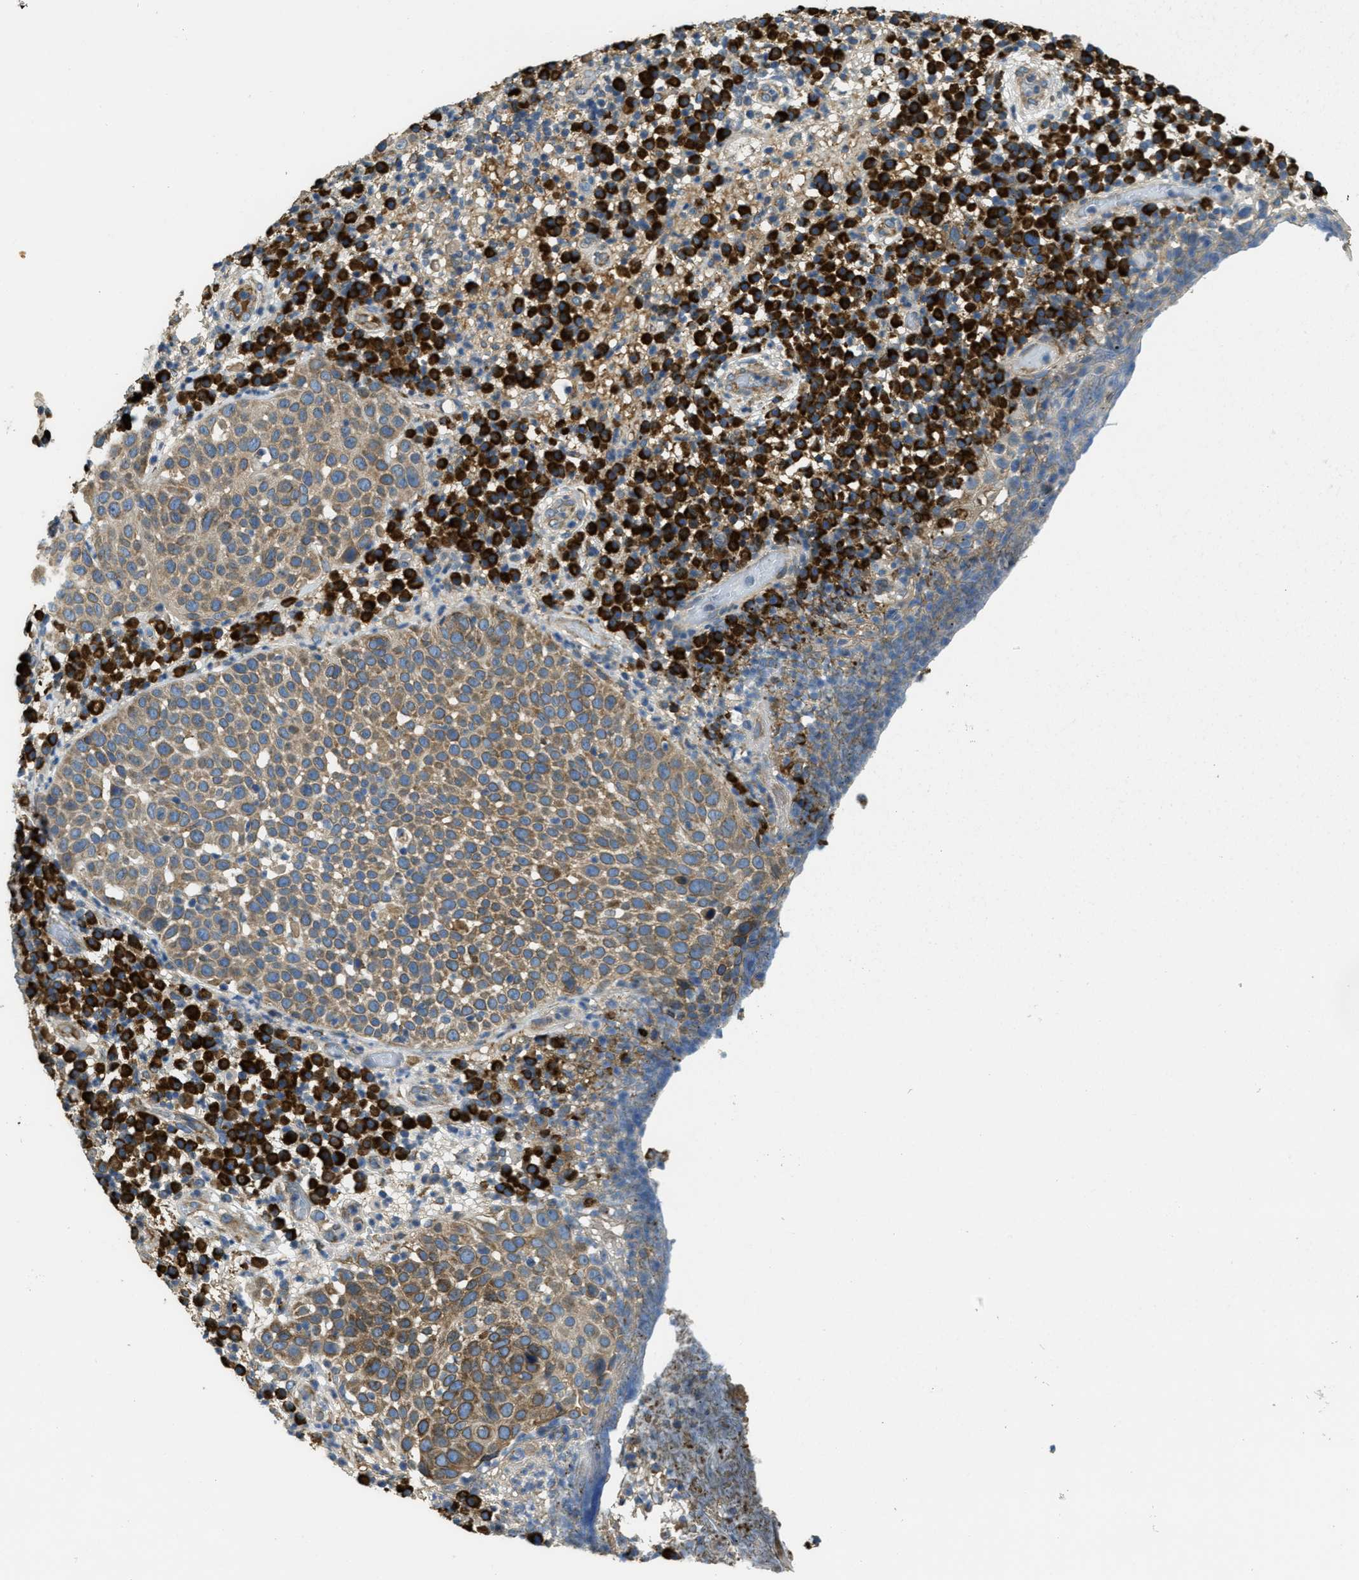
{"staining": {"intensity": "weak", "quantity": ">75%", "location": "cytoplasmic/membranous"}, "tissue": "skin cancer", "cell_type": "Tumor cells", "image_type": "cancer", "snomed": [{"axis": "morphology", "description": "Squamous cell carcinoma in situ, NOS"}, {"axis": "morphology", "description": "Squamous cell carcinoma, NOS"}, {"axis": "topography", "description": "Skin"}], "caption": "High-magnification brightfield microscopy of skin cancer (squamous cell carcinoma in situ) stained with DAB (3,3'-diaminobenzidine) (brown) and counterstained with hematoxylin (blue). tumor cells exhibit weak cytoplasmic/membranous staining is appreciated in approximately>75% of cells.", "gene": "SSR1", "patient": {"sex": "male", "age": 93}}